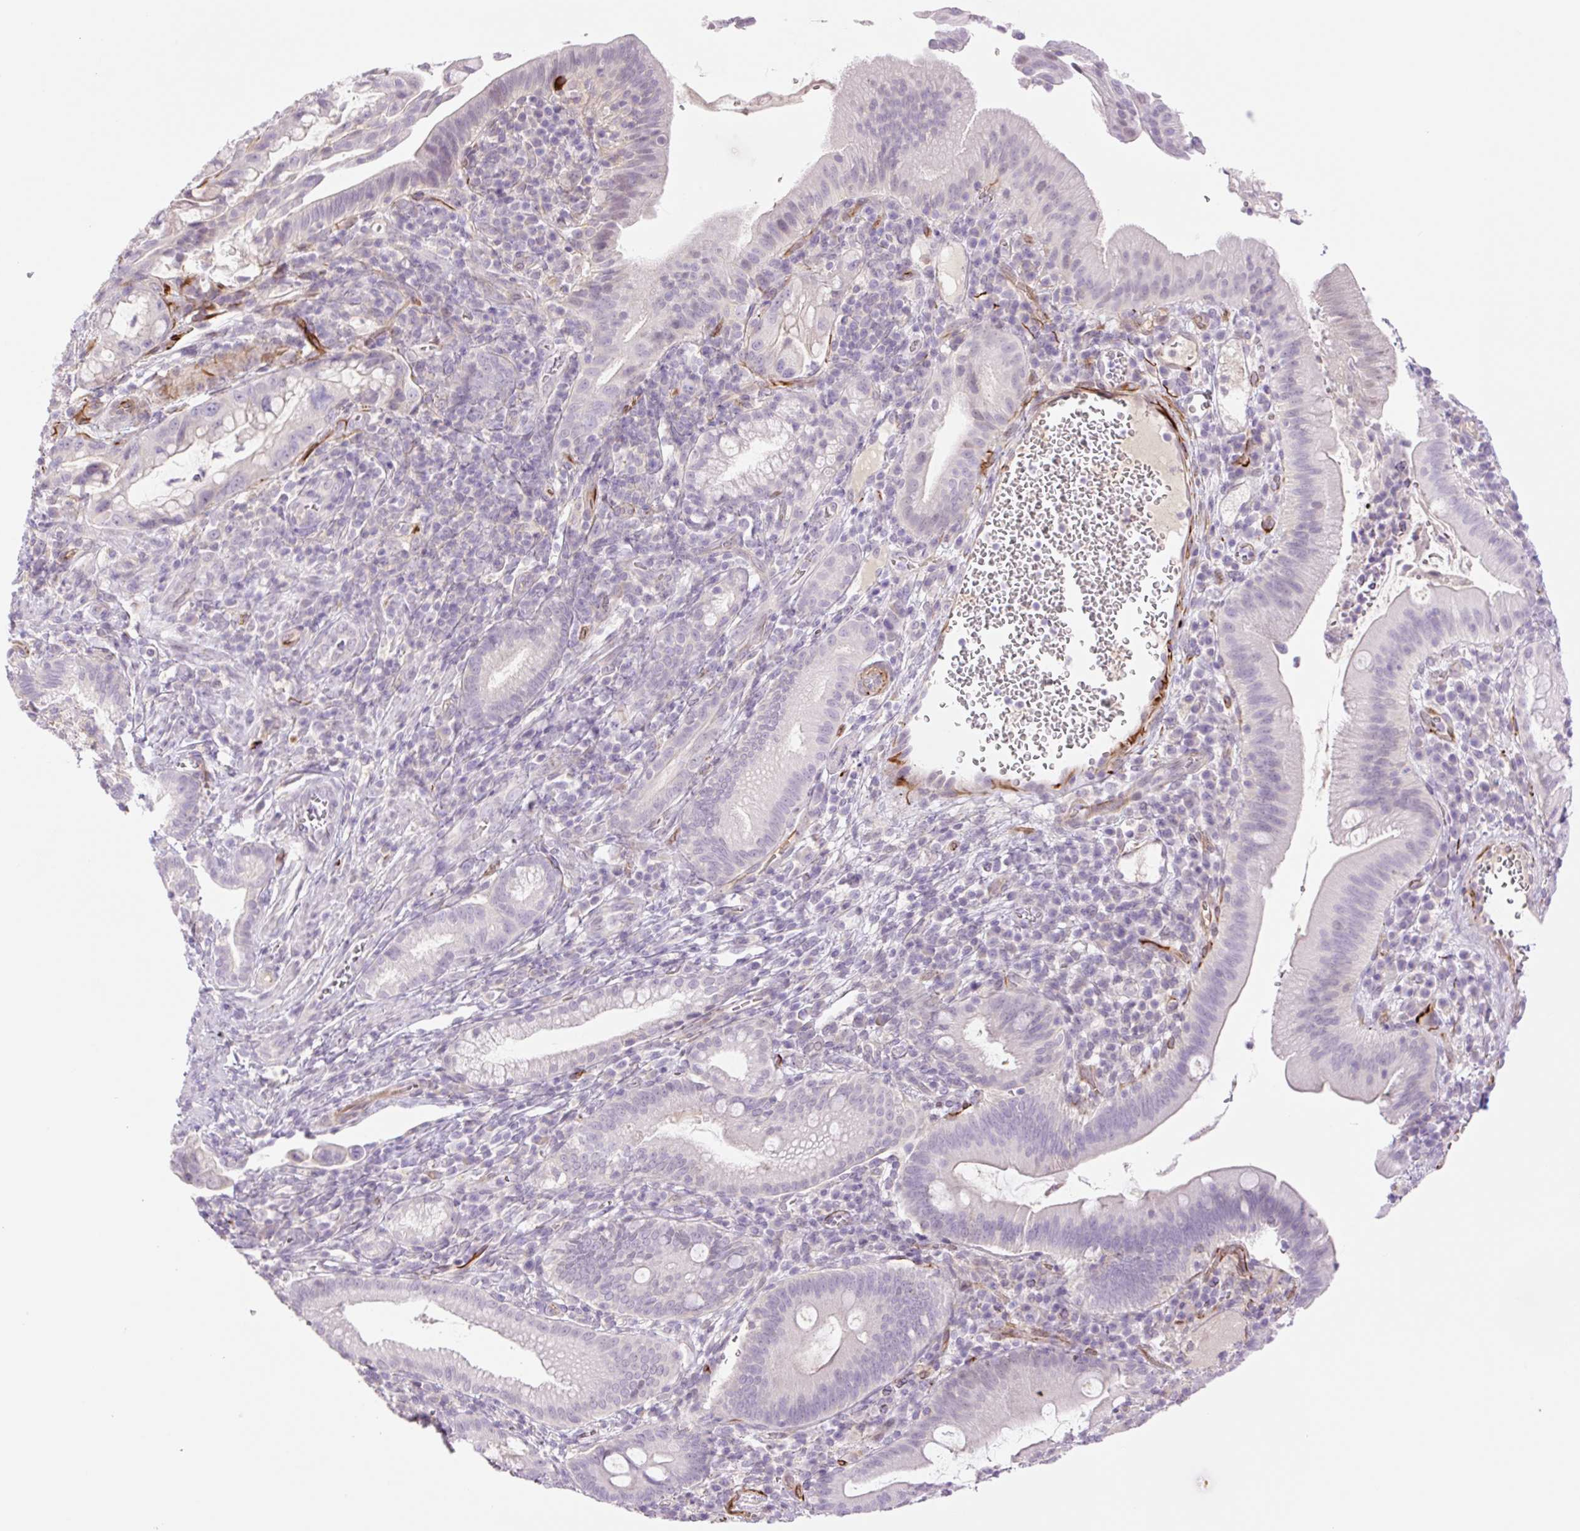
{"staining": {"intensity": "negative", "quantity": "none", "location": "none"}, "tissue": "pancreatic cancer", "cell_type": "Tumor cells", "image_type": "cancer", "snomed": [{"axis": "morphology", "description": "Adenocarcinoma, NOS"}, {"axis": "topography", "description": "Pancreas"}], "caption": "This is an immunohistochemistry image of human pancreatic cancer. There is no staining in tumor cells.", "gene": "ZFYVE21", "patient": {"sex": "male", "age": 68}}